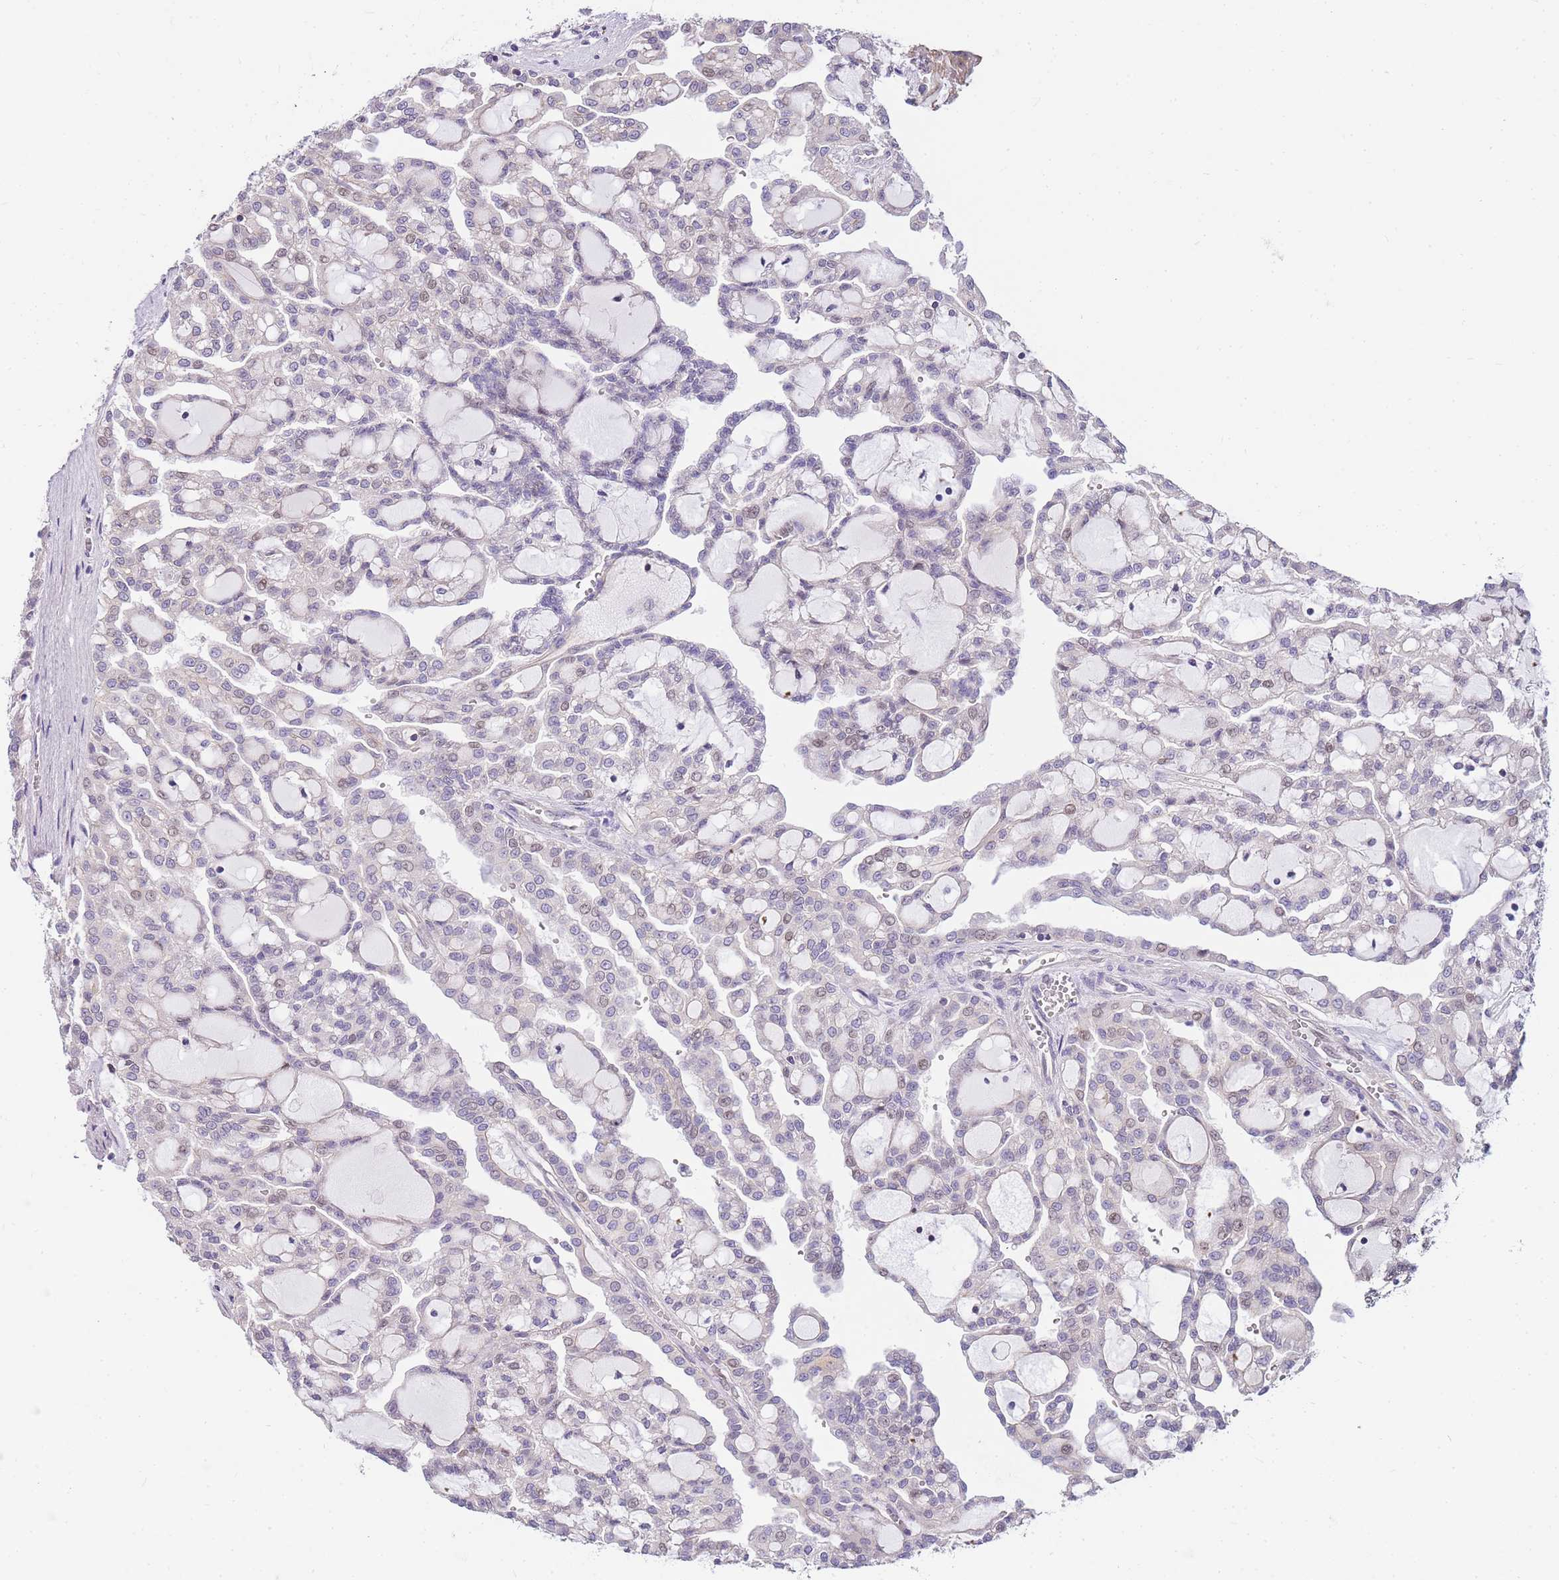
{"staining": {"intensity": "negative", "quantity": "none", "location": "none"}, "tissue": "renal cancer", "cell_type": "Tumor cells", "image_type": "cancer", "snomed": [{"axis": "morphology", "description": "Adenocarcinoma, NOS"}, {"axis": "topography", "description": "Kidney"}], "caption": "This histopathology image is of adenocarcinoma (renal) stained with immunohistochemistry to label a protein in brown with the nuclei are counter-stained blue. There is no expression in tumor cells.", "gene": "CLBA1", "patient": {"sex": "male", "age": 63}}